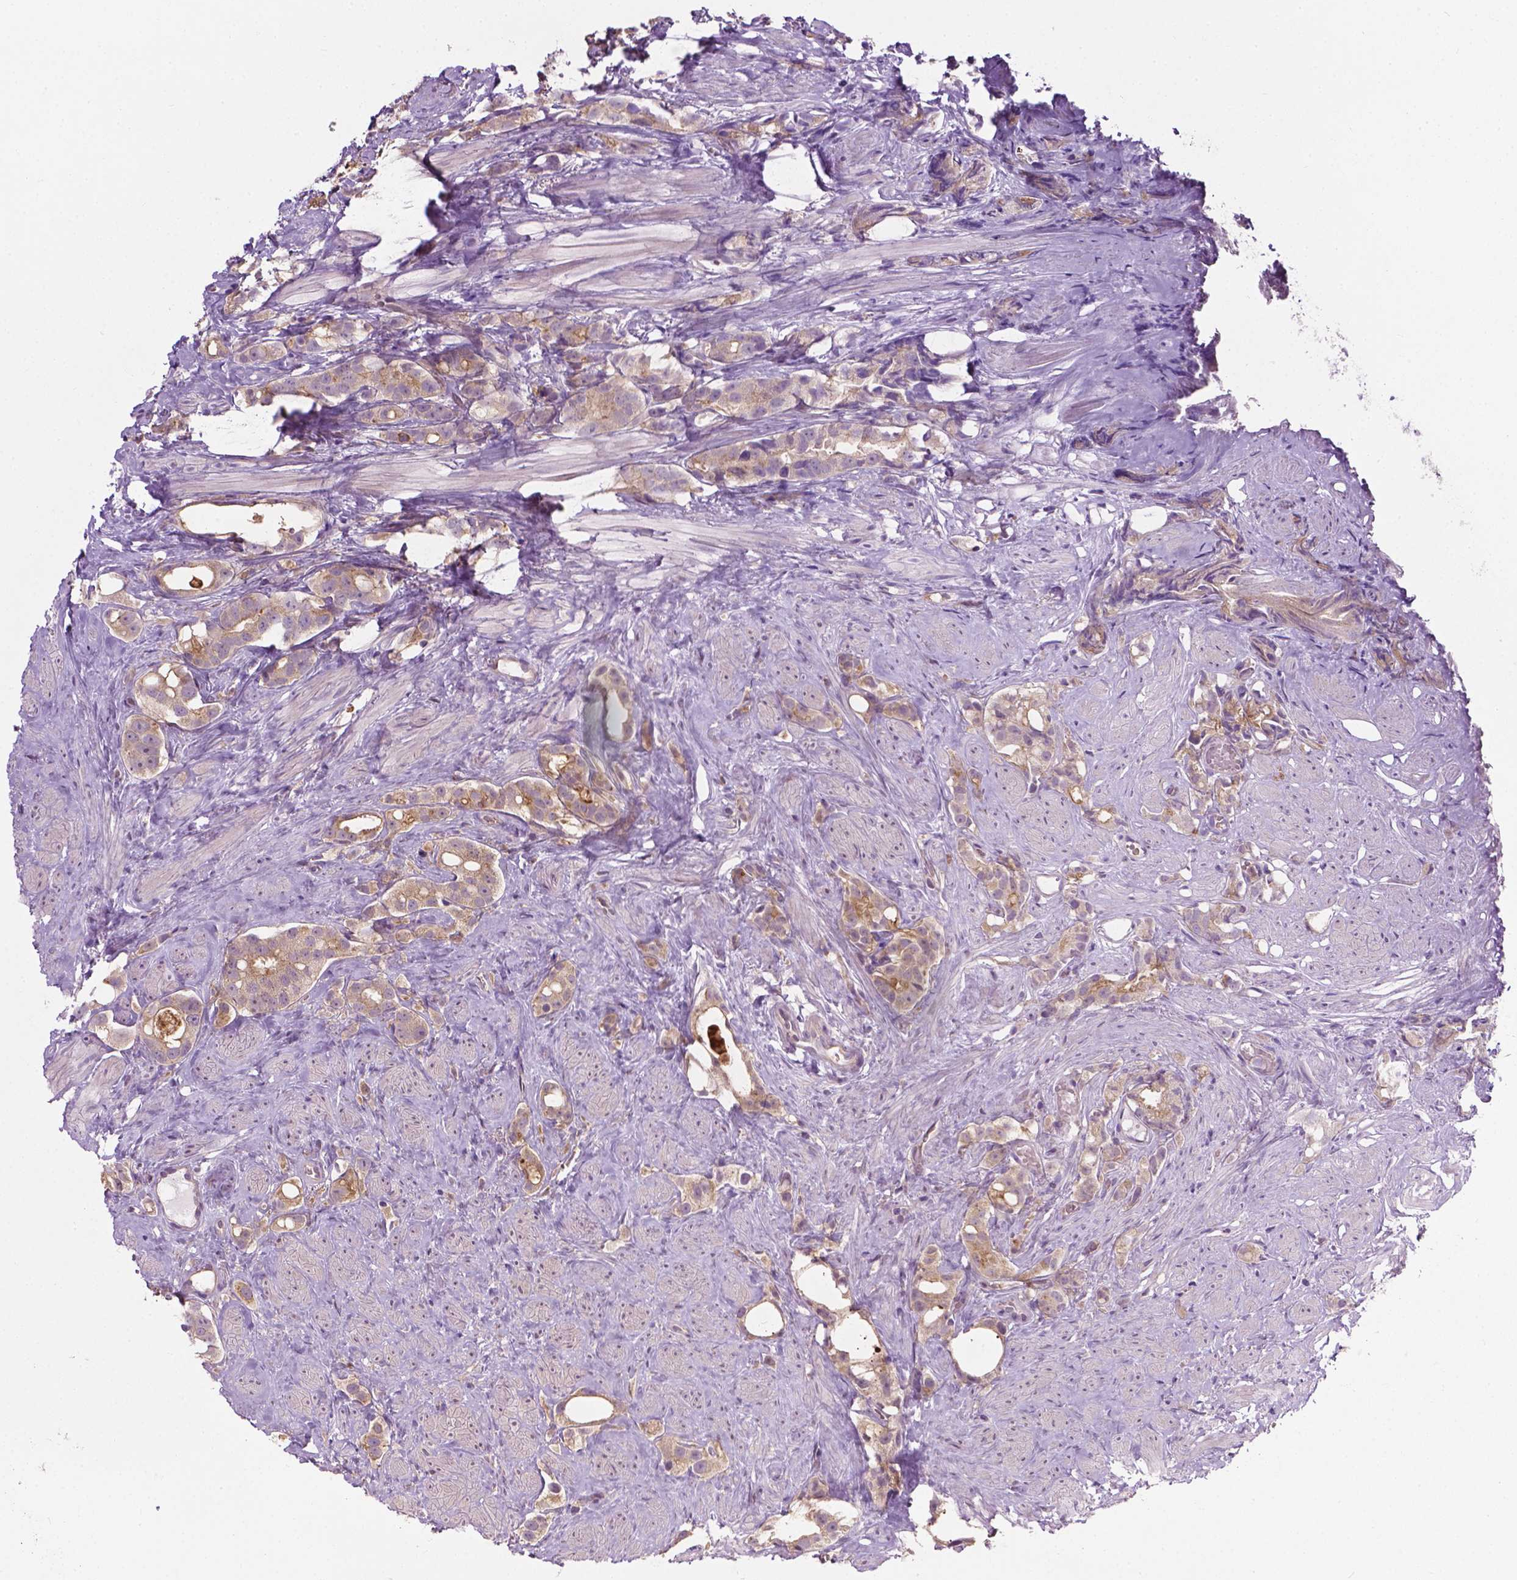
{"staining": {"intensity": "moderate", "quantity": "<25%", "location": "cytoplasmic/membranous"}, "tissue": "prostate cancer", "cell_type": "Tumor cells", "image_type": "cancer", "snomed": [{"axis": "morphology", "description": "Adenocarcinoma, High grade"}, {"axis": "topography", "description": "Prostate"}], "caption": "The immunohistochemical stain highlights moderate cytoplasmic/membranous positivity in tumor cells of adenocarcinoma (high-grade) (prostate) tissue.", "gene": "MZT1", "patient": {"sex": "male", "age": 75}}